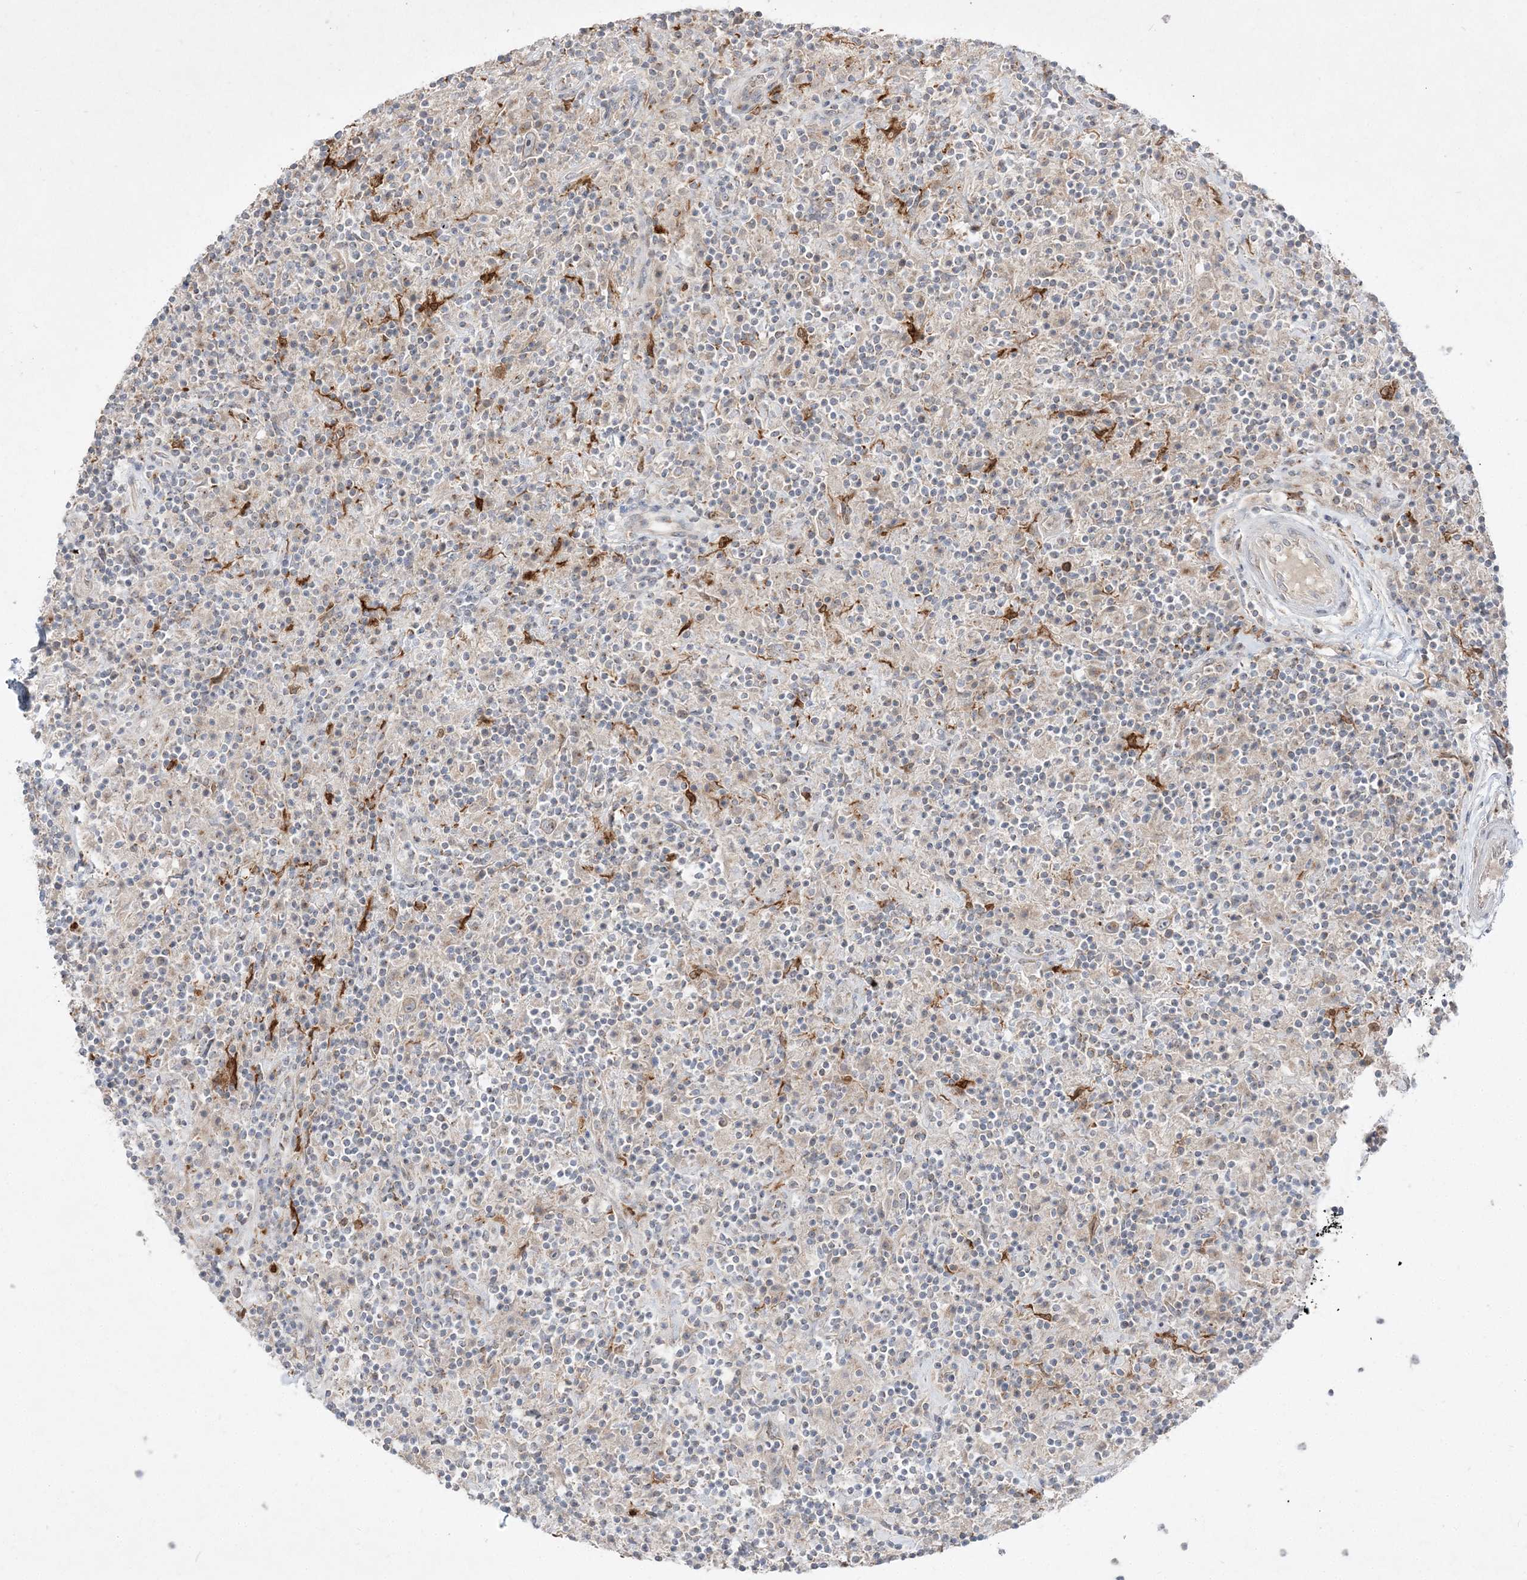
{"staining": {"intensity": "weak", "quantity": "<25%", "location": "cytoplasmic/membranous"}, "tissue": "lymphoma", "cell_type": "Tumor cells", "image_type": "cancer", "snomed": [{"axis": "morphology", "description": "Hodgkin's disease, NOS"}, {"axis": "topography", "description": "Lymph node"}], "caption": "Protein analysis of Hodgkin's disease displays no significant staining in tumor cells.", "gene": "CLNK", "patient": {"sex": "male", "age": 70}}